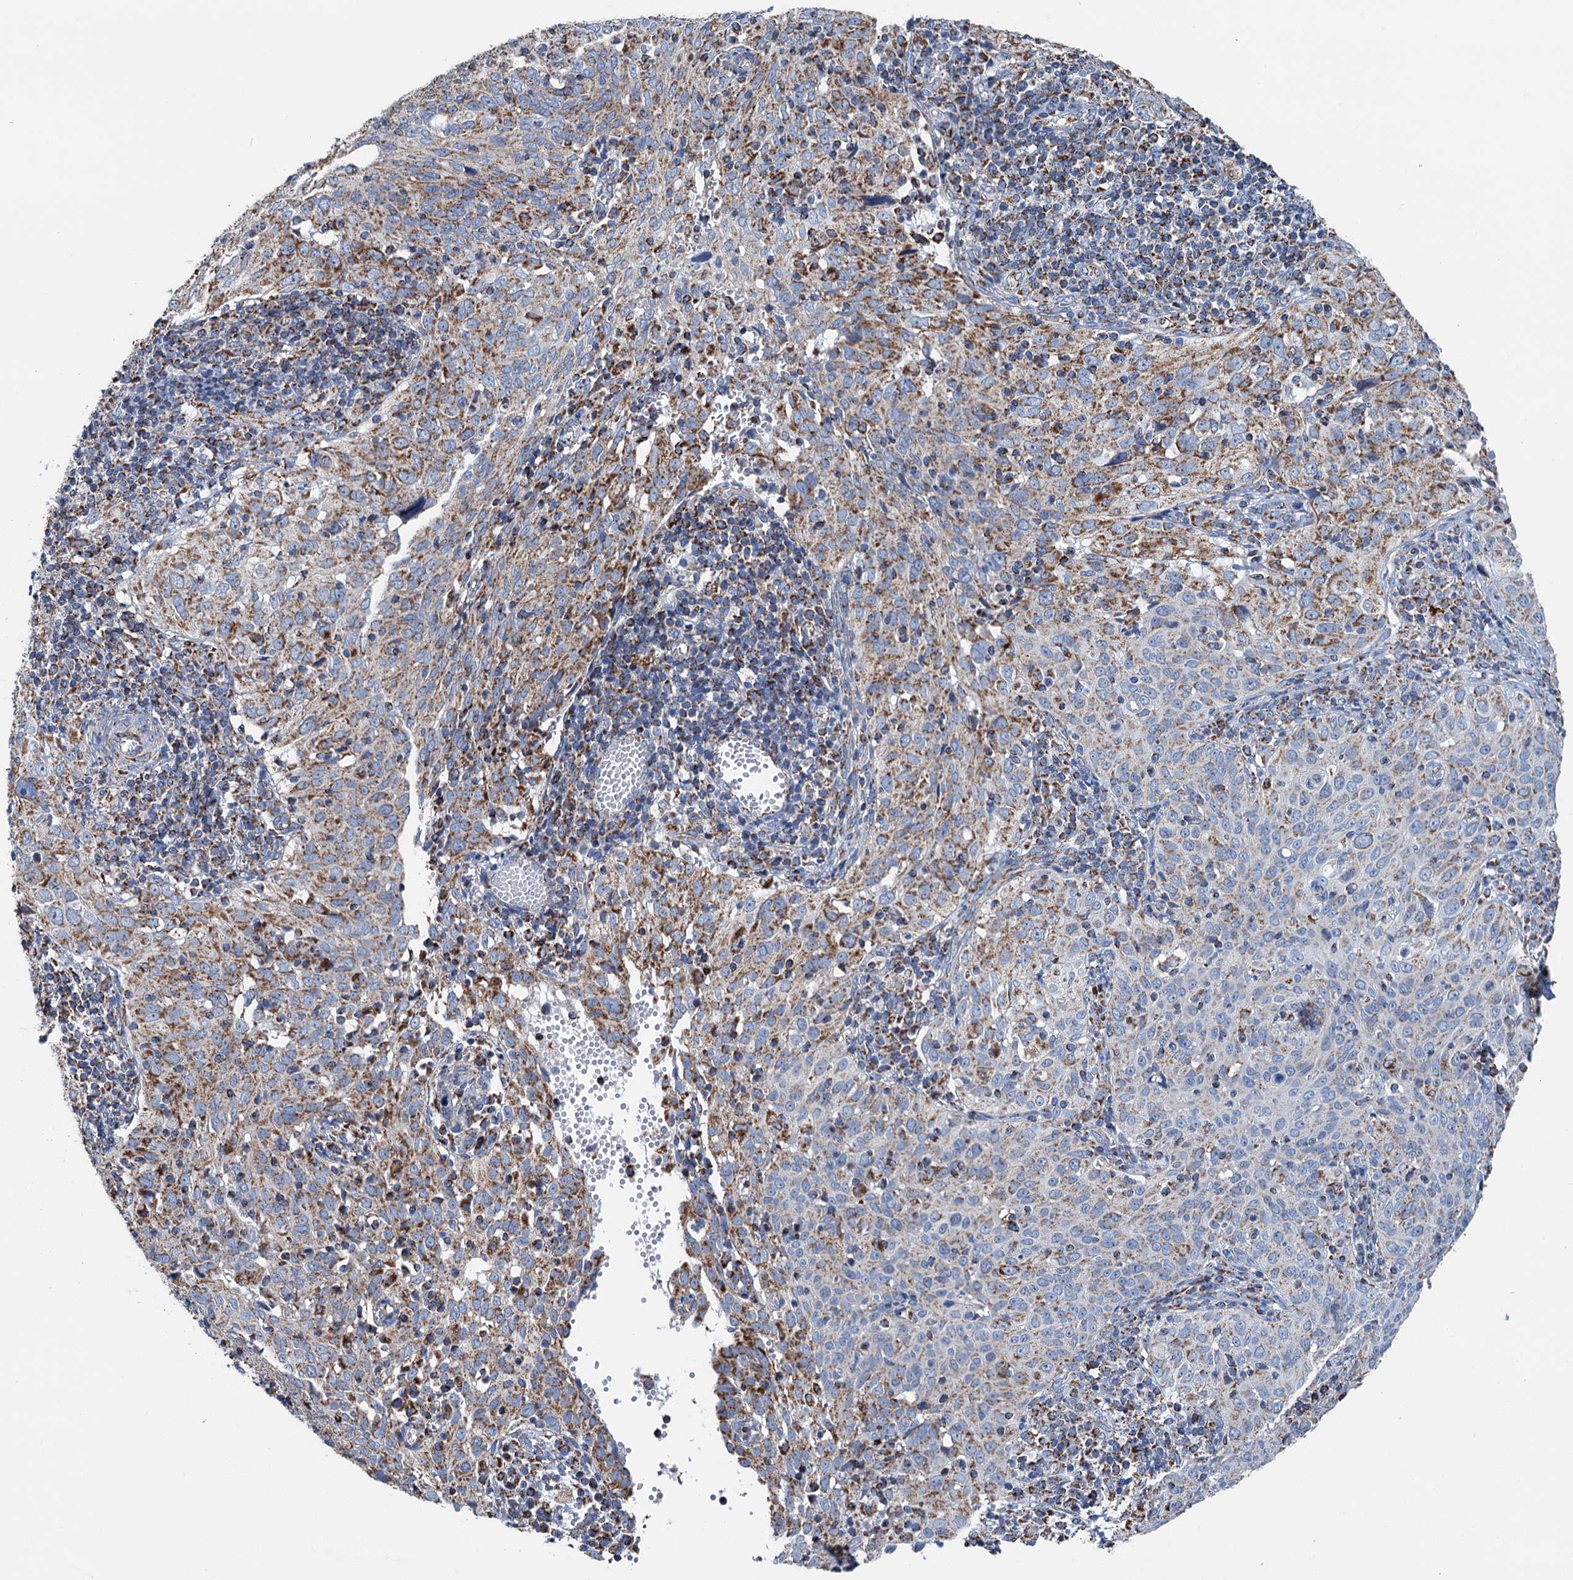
{"staining": {"intensity": "moderate", "quantity": ">75%", "location": "cytoplasmic/membranous"}, "tissue": "cervical cancer", "cell_type": "Tumor cells", "image_type": "cancer", "snomed": [{"axis": "morphology", "description": "Normal tissue, NOS"}, {"axis": "morphology", "description": "Squamous cell carcinoma, NOS"}, {"axis": "topography", "description": "Cervix"}], "caption": "Cervical cancer stained with DAB immunohistochemistry displays medium levels of moderate cytoplasmic/membranous positivity in approximately >75% of tumor cells. The staining was performed using DAB, with brown indicating positive protein expression. Nuclei are stained blue with hematoxylin.", "gene": "IVD", "patient": {"sex": "female", "age": 31}}